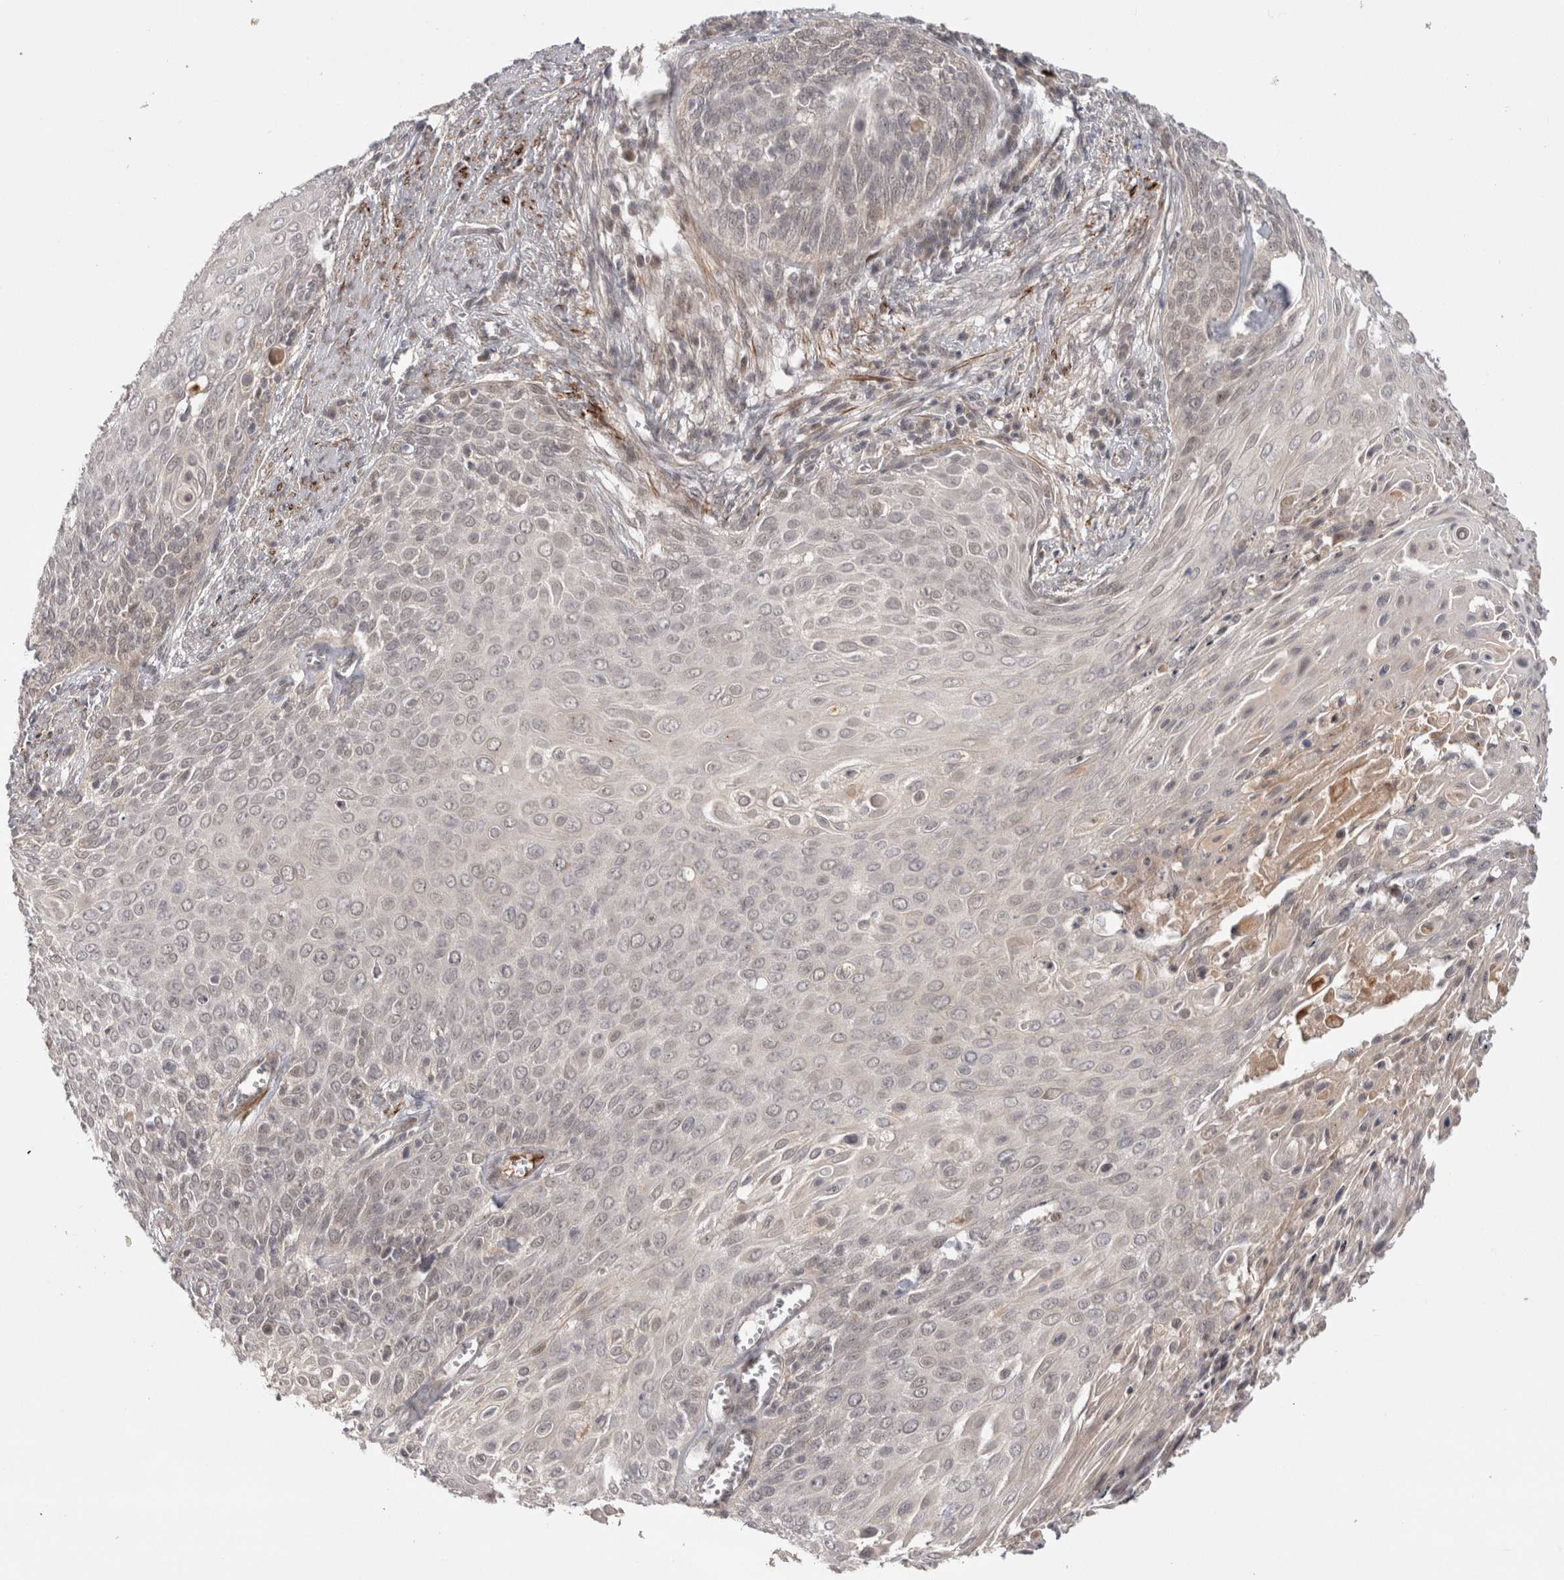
{"staining": {"intensity": "negative", "quantity": "none", "location": "none"}, "tissue": "cervical cancer", "cell_type": "Tumor cells", "image_type": "cancer", "snomed": [{"axis": "morphology", "description": "Squamous cell carcinoma, NOS"}, {"axis": "topography", "description": "Cervix"}], "caption": "Cervical cancer (squamous cell carcinoma) stained for a protein using immunohistochemistry reveals no positivity tumor cells.", "gene": "ZNF318", "patient": {"sex": "female", "age": 39}}